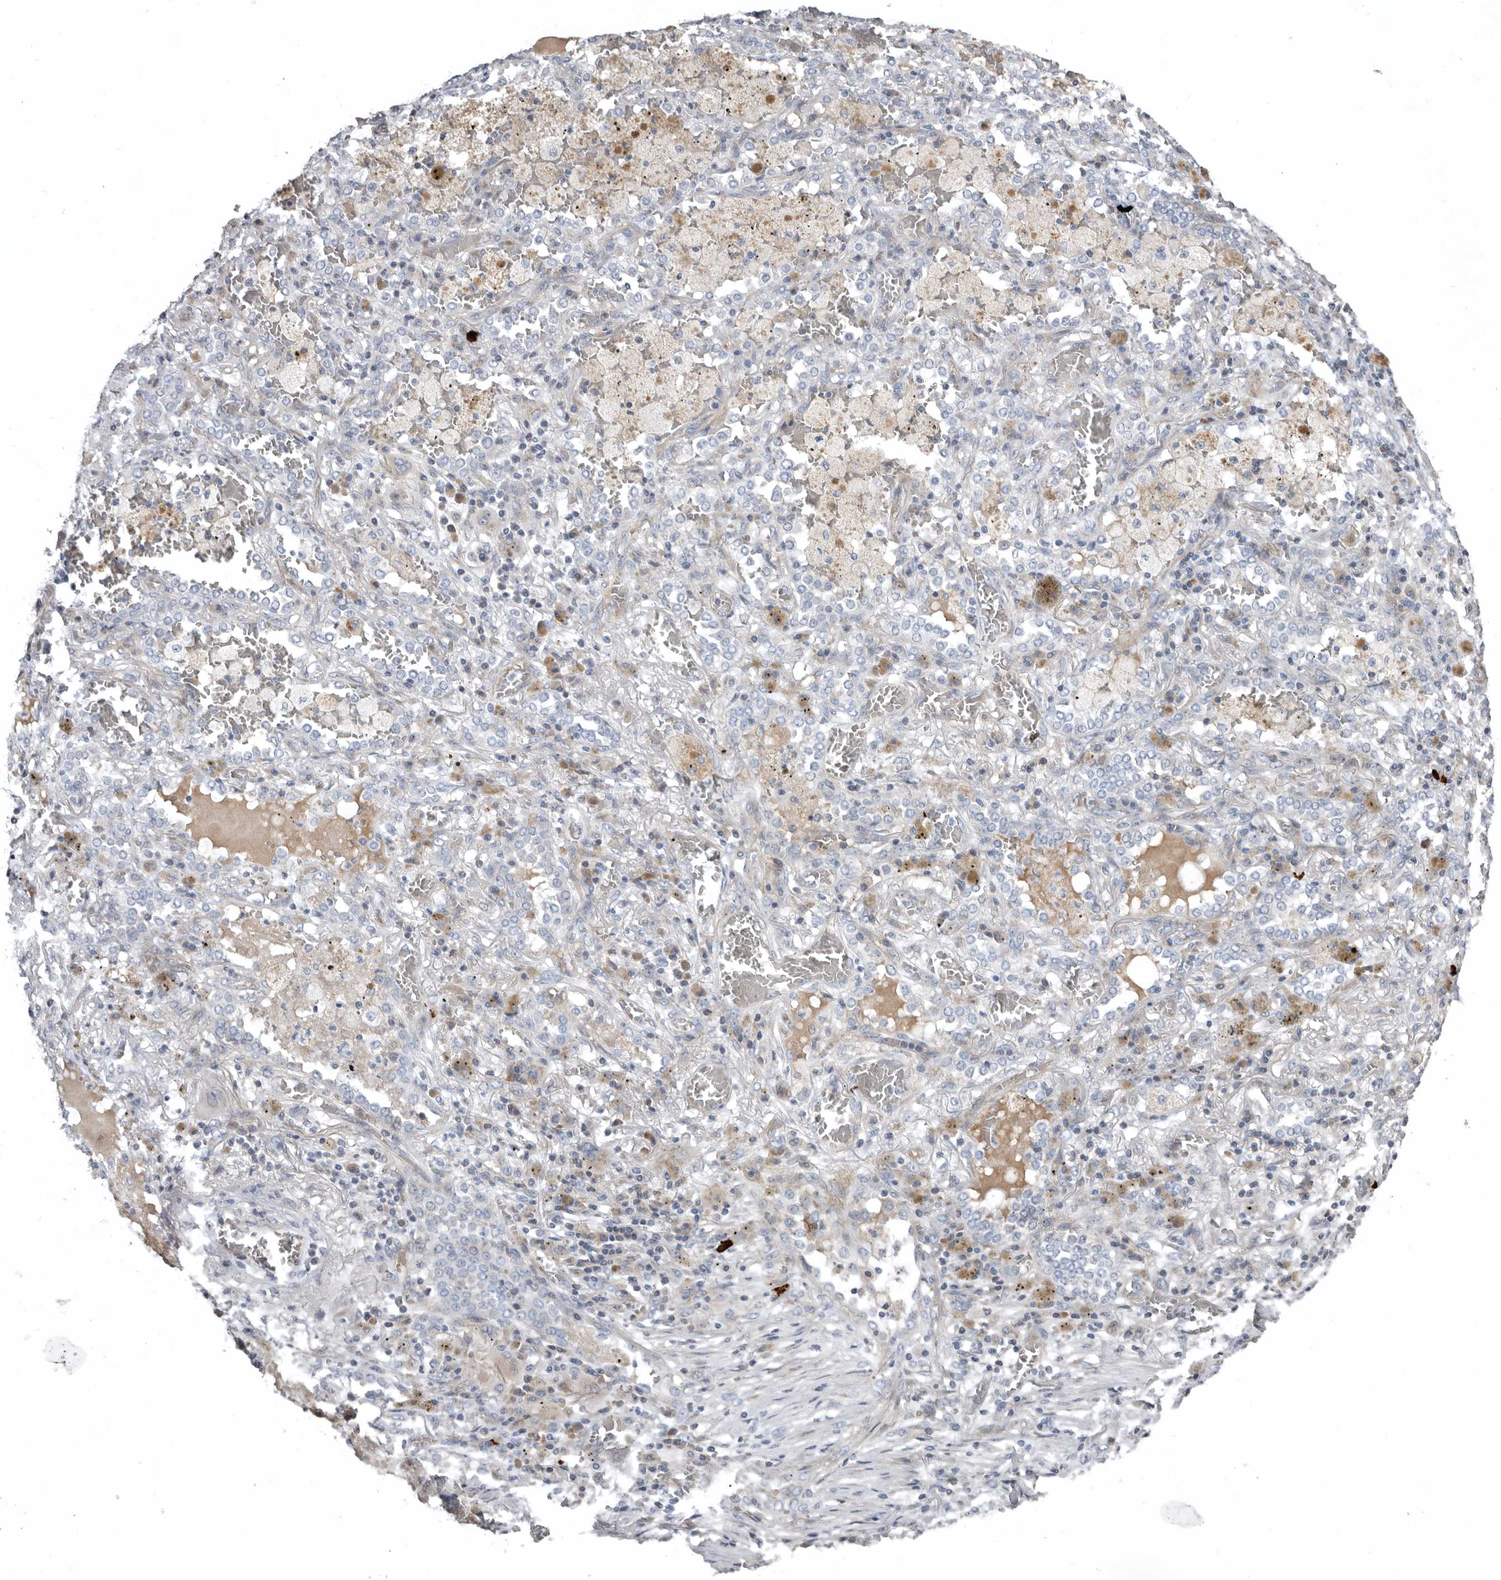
{"staining": {"intensity": "negative", "quantity": "none", "location": "none"}, "tissue": "lung cancer", "cell_type": "Tumor cells", "image_type": "cancer", "snomed": [{"axis": "morphology", "description": "Squamous cell carcinoma, NOS"}, {"axis": "topography", "description": "Lung"}], "caption": "Histopathology image shows no significant protein expression in tumor cells of squamous cell carcinoma (lung). The staining is performed using DAB (3,3'-diaminobenzidine) brown chromogen with nuclei counter-stained in using hematoxylin.", "gene": "ZNF114", "patient": {"sex": "female", "age": 47}}